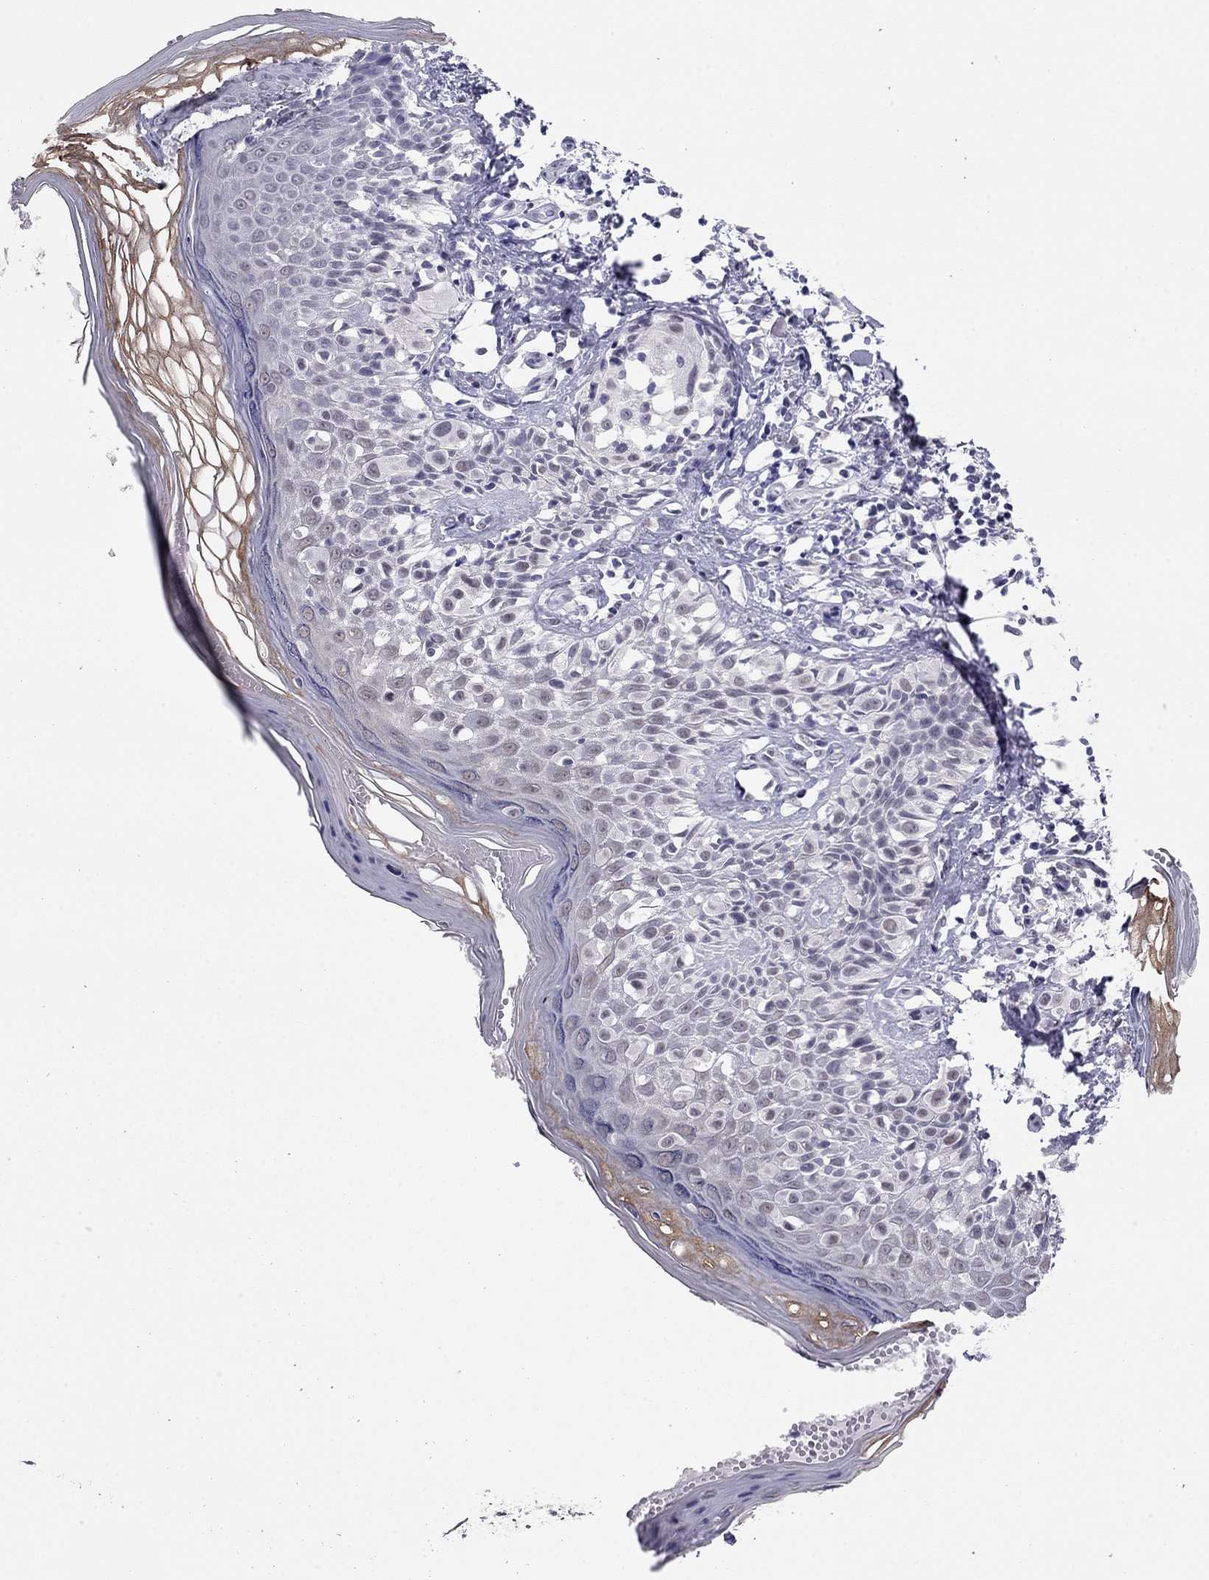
{"staining": {"intensity": "negative", "quantity": "none", "location": "none"}, "tissue": "melanoma", "cell_type": "Tumor cells", "image_type": "cancer", "snomed": [{"axis": "morphology", "description": "Malignant melanoma, NOS"}, {"axis": "topography", "description": "Skin"}], "caption": "Melanoma was stained to show a protein in brown. There is no significant expression in tumor cells.", "gene": "DOT1L", "patient": {"sex": "female", "age": 73}}